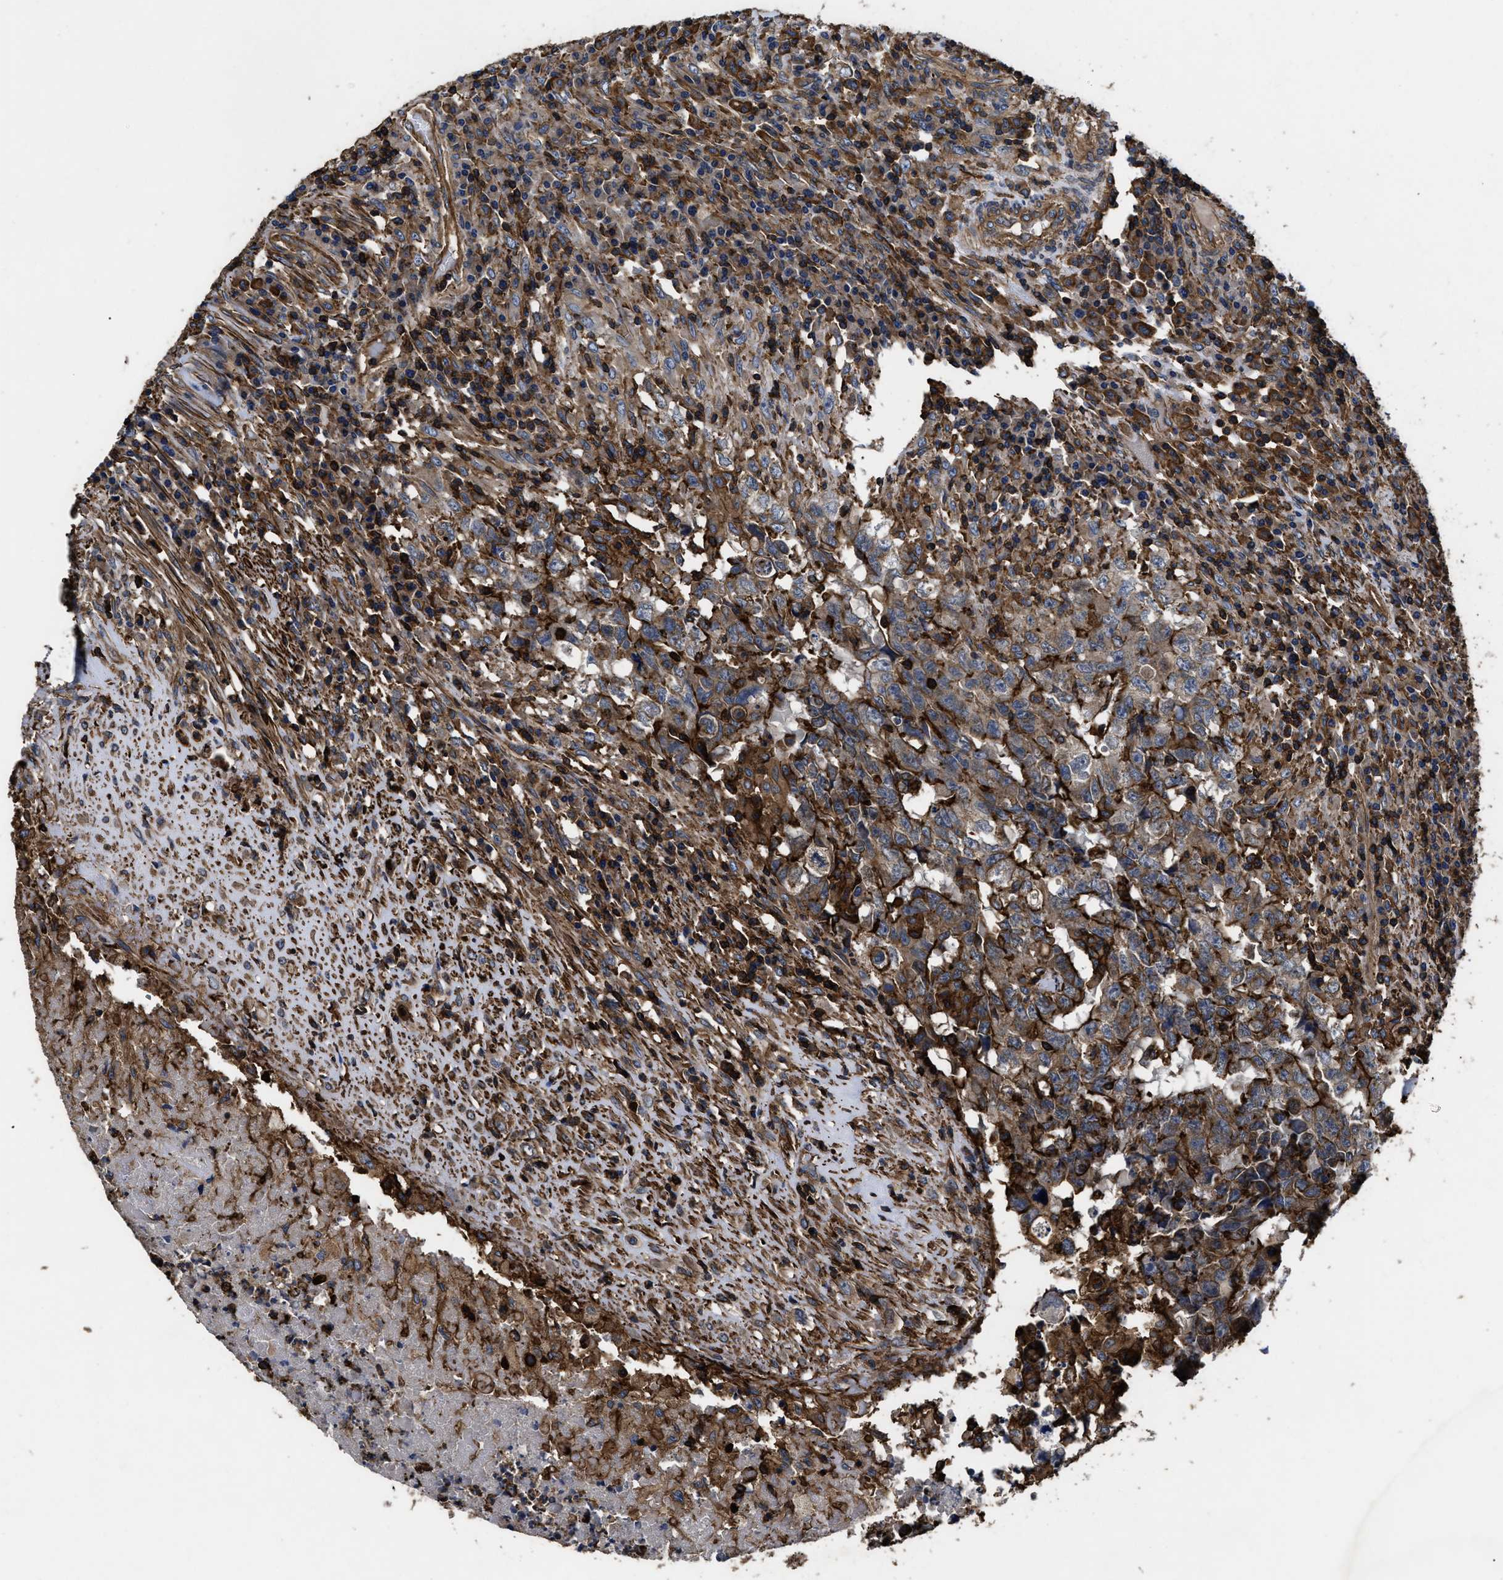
{"staining": {"intensity": "moderate", "quantity": ">75%", "location": "cytoplasmic/membranous"}, "tissue": "testis cancer", "cell_type": "Tumor cells", "image_type": "cancer", "snomed": [{"axis": "morphology", "description": "Necrosis, NOS"}, {"axis": "morphology", "description": "Carcinoma, Embryonal, NOS"}, {"axis": "topography", "description": "Testis"}], "caption": "Moderate cytoplasmic/membranous protein expression is appreciated in about >75% of tumor cells in embryonal carcinoma (testis).", "gene": "SCUBE2", "patient": {"sex": "male", "age": 19}}